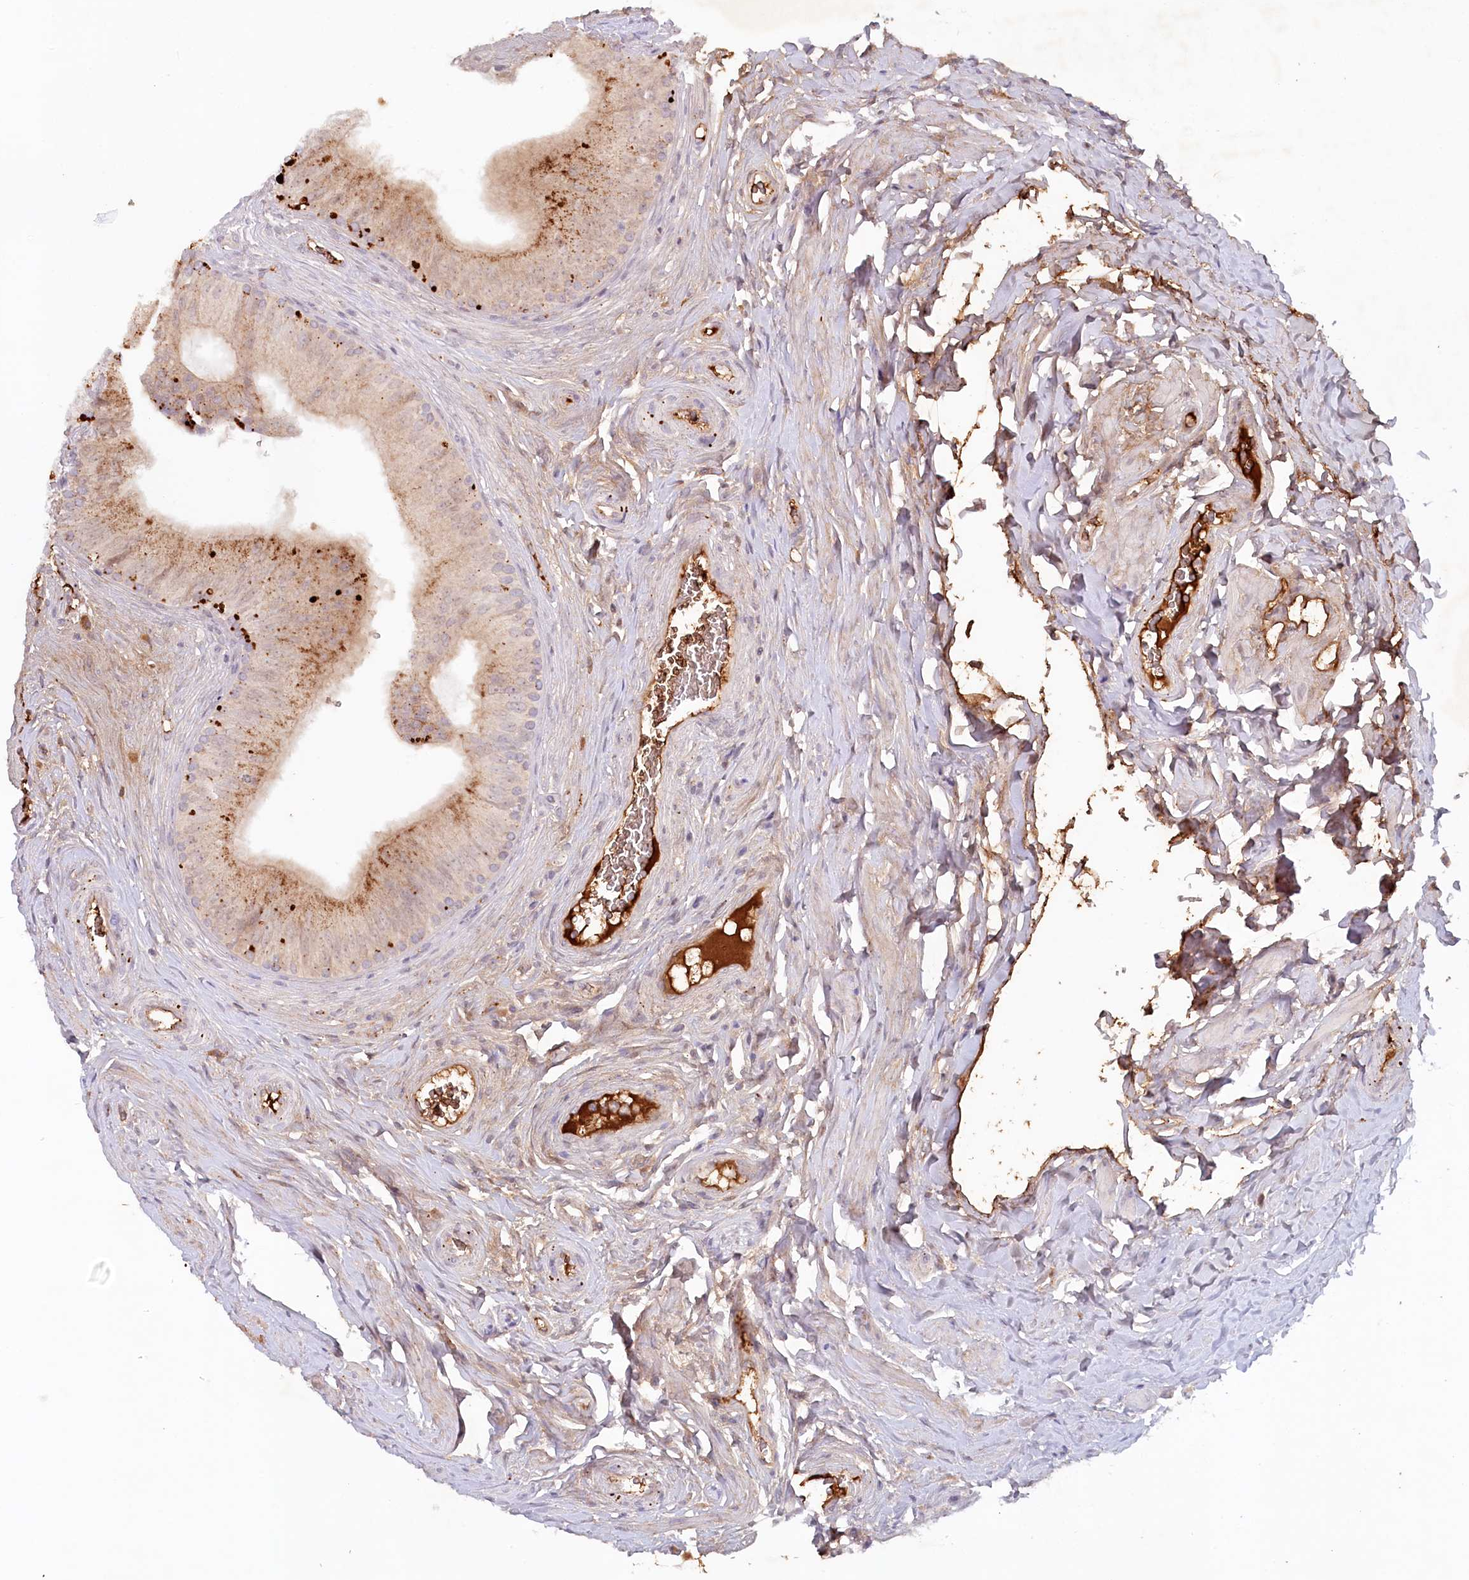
{"staining": {"intensity": "strong", "quantity": "25%-75%", "location": "cytoplasmic/membranous"}, "tissue": "epididymis", "cell_type": "Glandular cells", "image_type": "normal", "snomed": [{"axis": "morphology", "description": "Normal tissue, NOS"}, {"axis": "topography", "description": "Epididymis"}], "caption": "Immunohistochemical staining of unremarkable epididymis exhibits strong cytoplasmic/membranous protein staining in about 25%-75% of glandular cells. The protein is stained brown, and the nuclei are stained in blue (DAB (3,3'-diaminobenzidine) IHC with brightfield microscopy, high magnification).", "gene": "PSAPL1", "patient": {"sex": "male", "age": 46}}